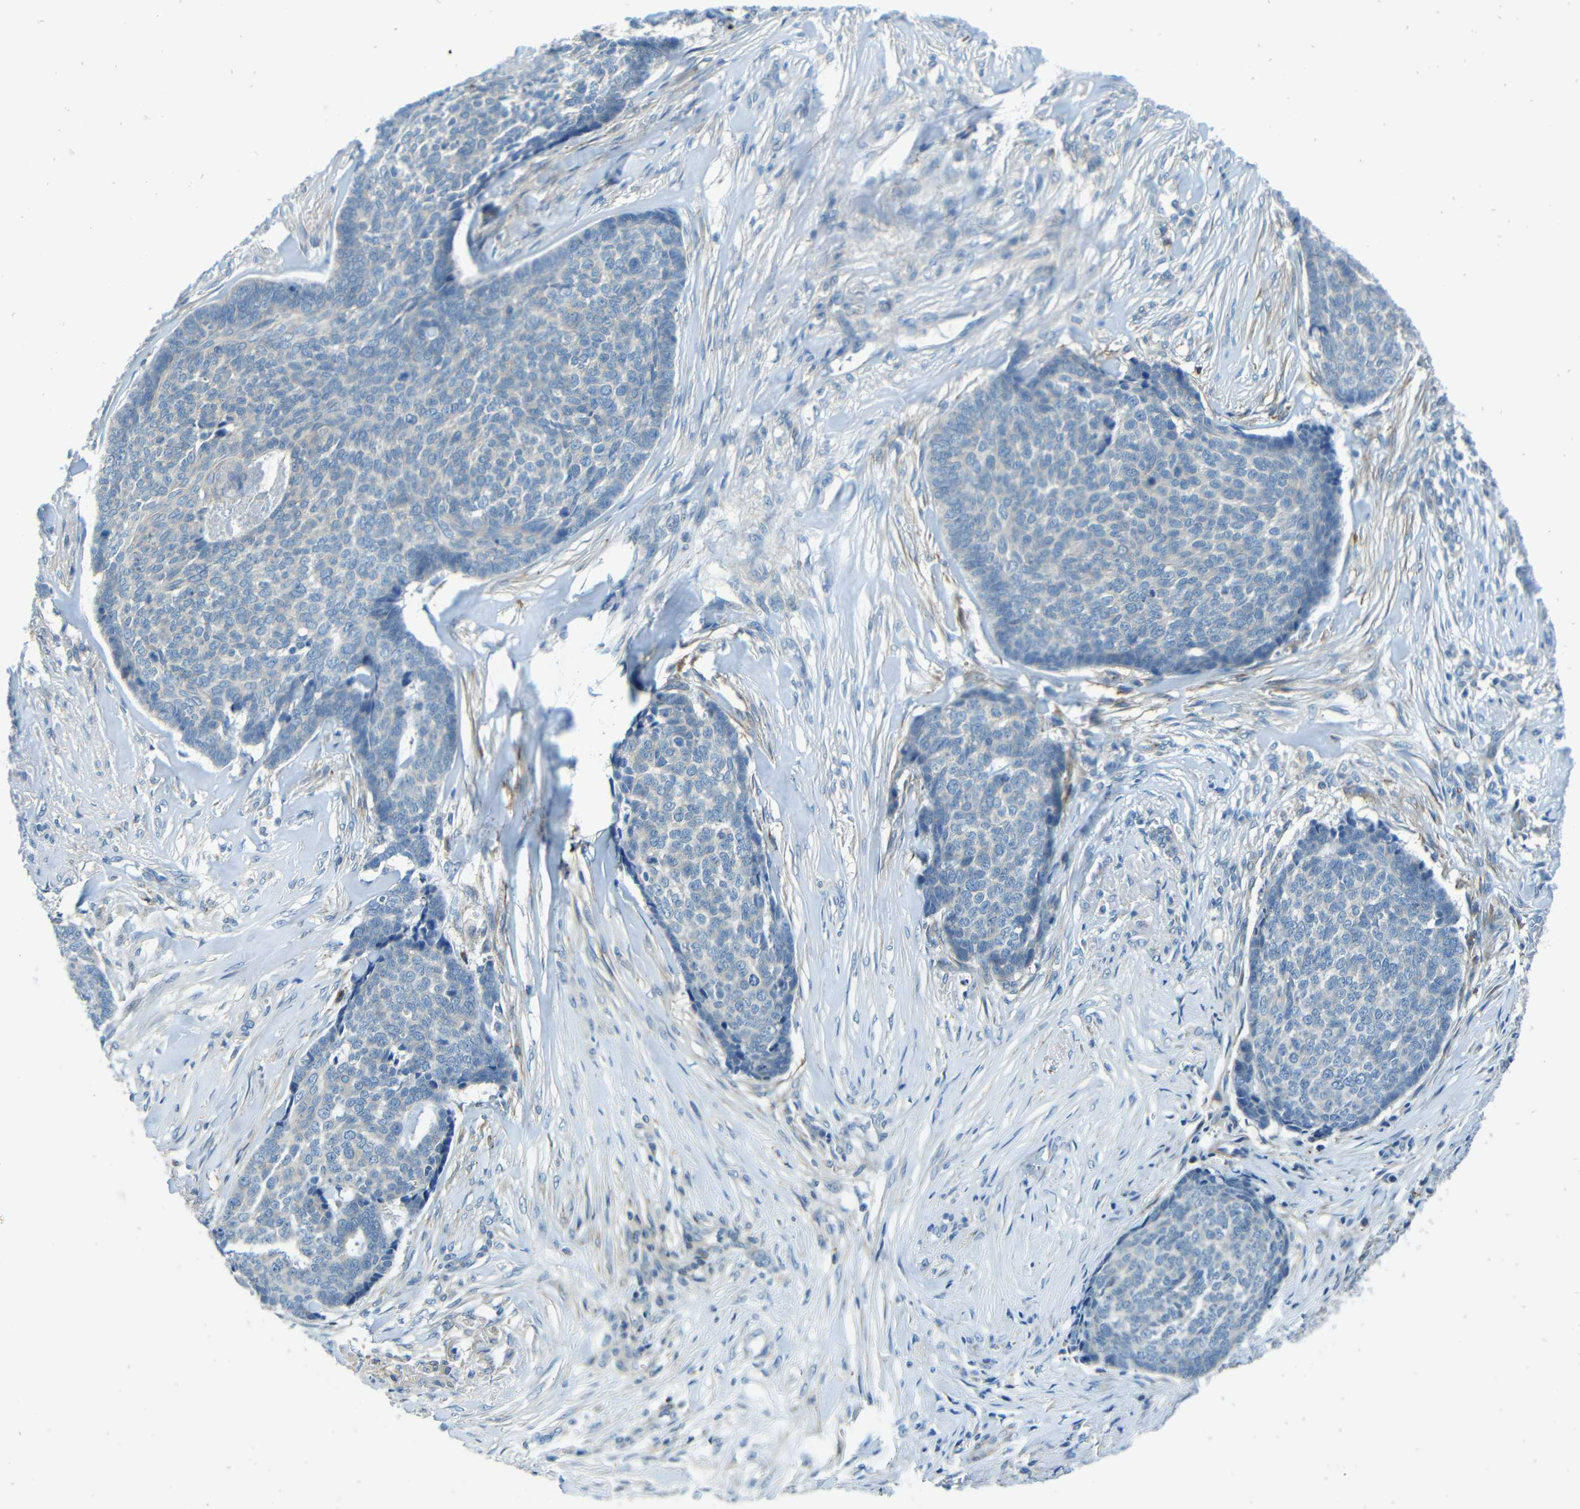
{"staining": {"intensity": "negative", "quantity": "none", "location": "none"}, "tissue": "skin cancer", "cell_type": "Tumor cells", "image_type": "cancer", "snomed": [{"axis": "morphology", "description": "Basal cell carcinoma"}, {"axis": "topography", "description": "Skin"}], "caption": "DAB immunohistochemical staining of skin cancer demonstrates no significant positivity in tumor cells. The staining was performed using DAB to visualize the protein expression in brown, while the nuclei were stained in blue with hematoxylin (Magnification: 20x).", "gene": "CYP26B1", "patient": {"sex": "male", "age": 84}}